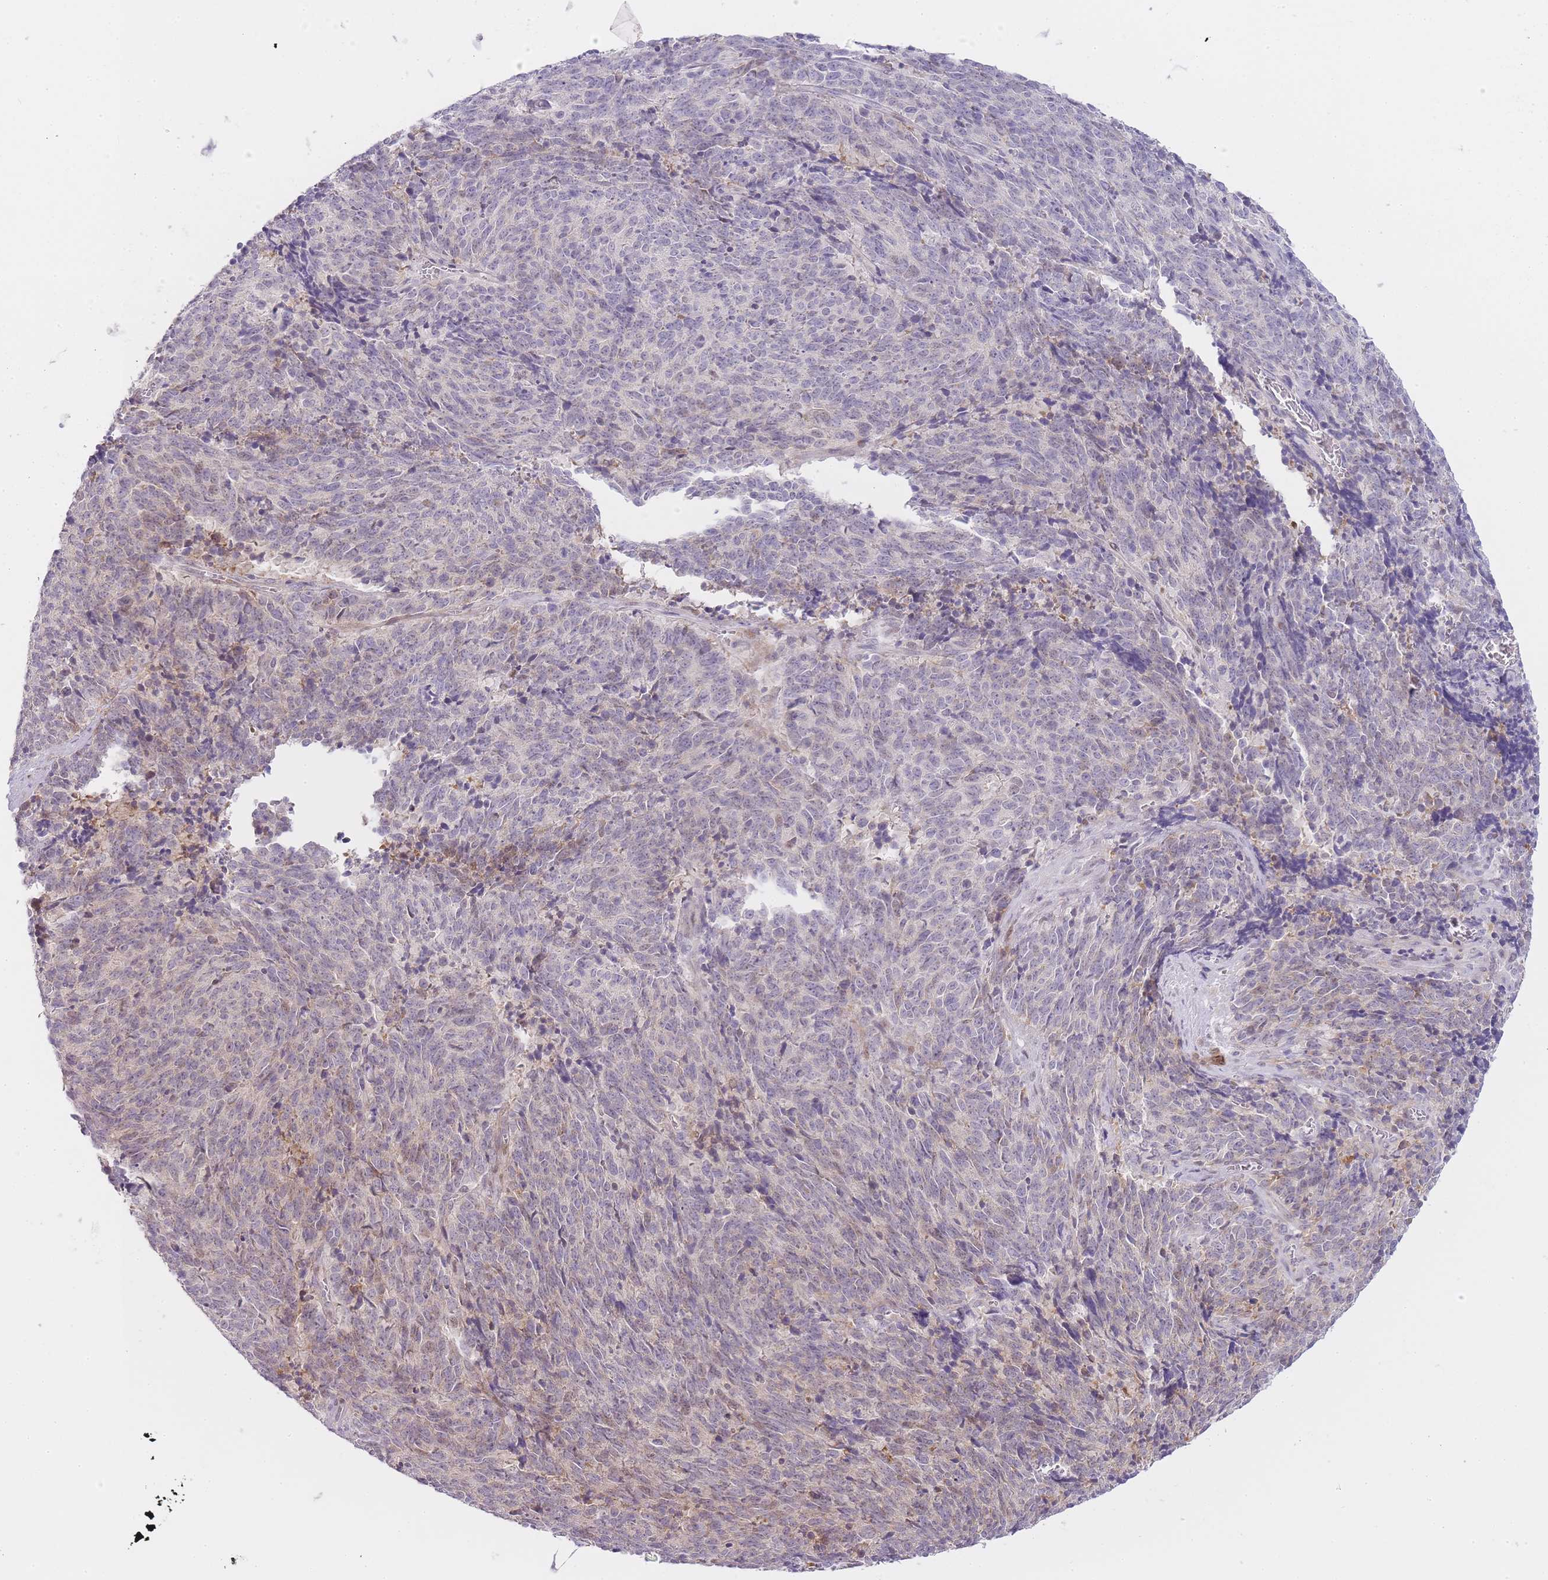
{"staining": {"intensity": "weak", "quantity": "<25%", "location": "cytoplasmic/membranous"}, "tissue": "cervical cancer", "cell_type": "Tumor cells", "image_type": "cancer", "snomed": [{"axis": "morphology", "description": "Squamous cell carcinoma, NOS"}, {"axis": "topography", "description": "Cervix"}], "caption": "An image of cervical cancer (squamous cell carcinoma) stained for a protein exhibits no brown staining in tumor cells.", "gene": "OGG1", "patient": {"sex": "female", "age": 29}}